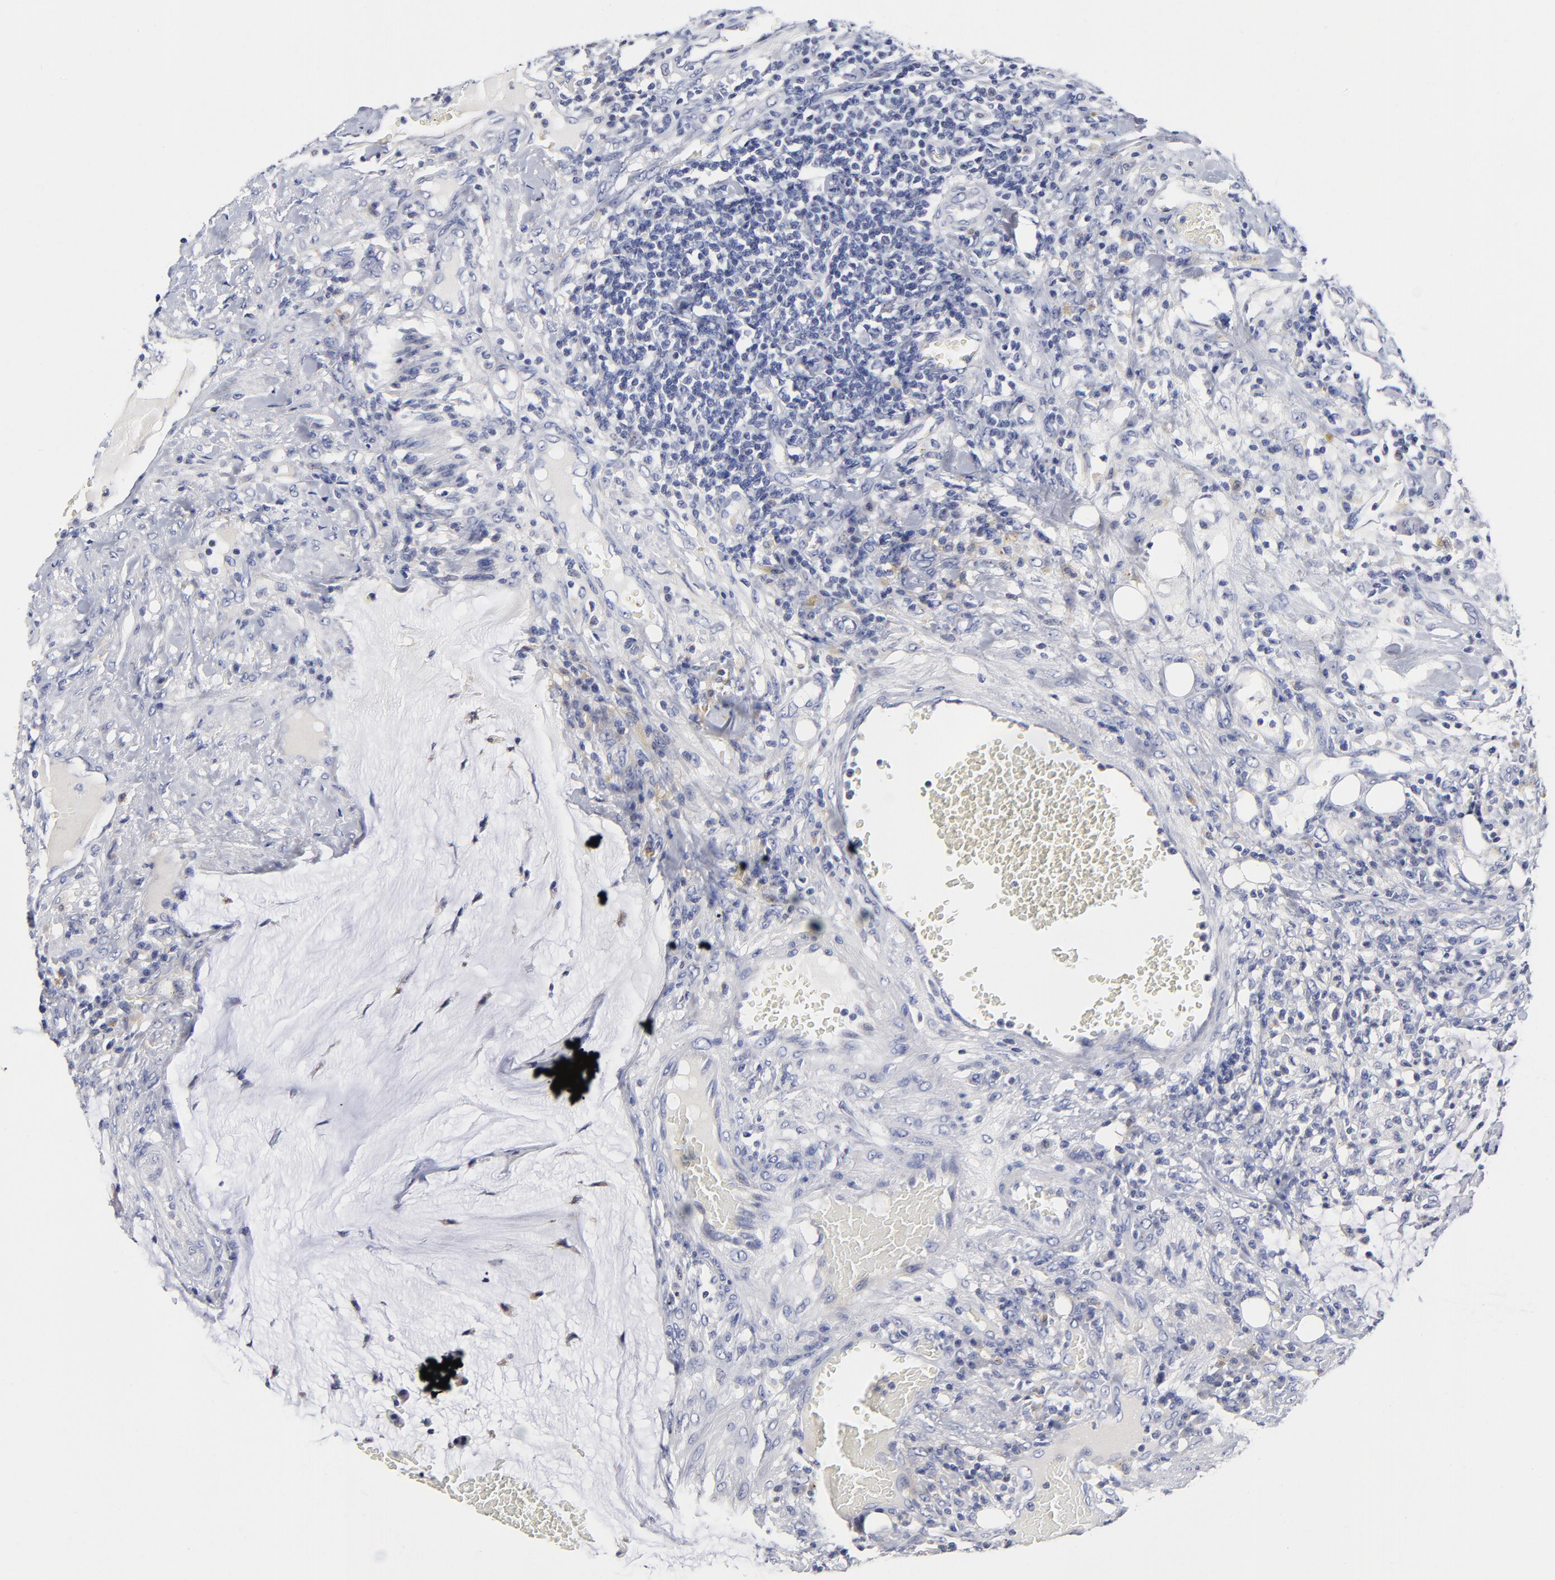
{"staining": {"intensity": "negative", "quantity": "none", "location": "none"}, "tissue": "colorectal cancer", "cell_type": "Tumor cells", "image_type": "cancer", "snomed": [{"axis": "morphology", "description": "Adenocarcinoma, NOS"}, {"axis": "topography", "description": "Colon"}], "caption": "A histopathology image of human colorectal adenocarcinoma is negative for staining in tumor cells.", "gene": "CXADR", "patient": {"sex": "male", "age": 54}}